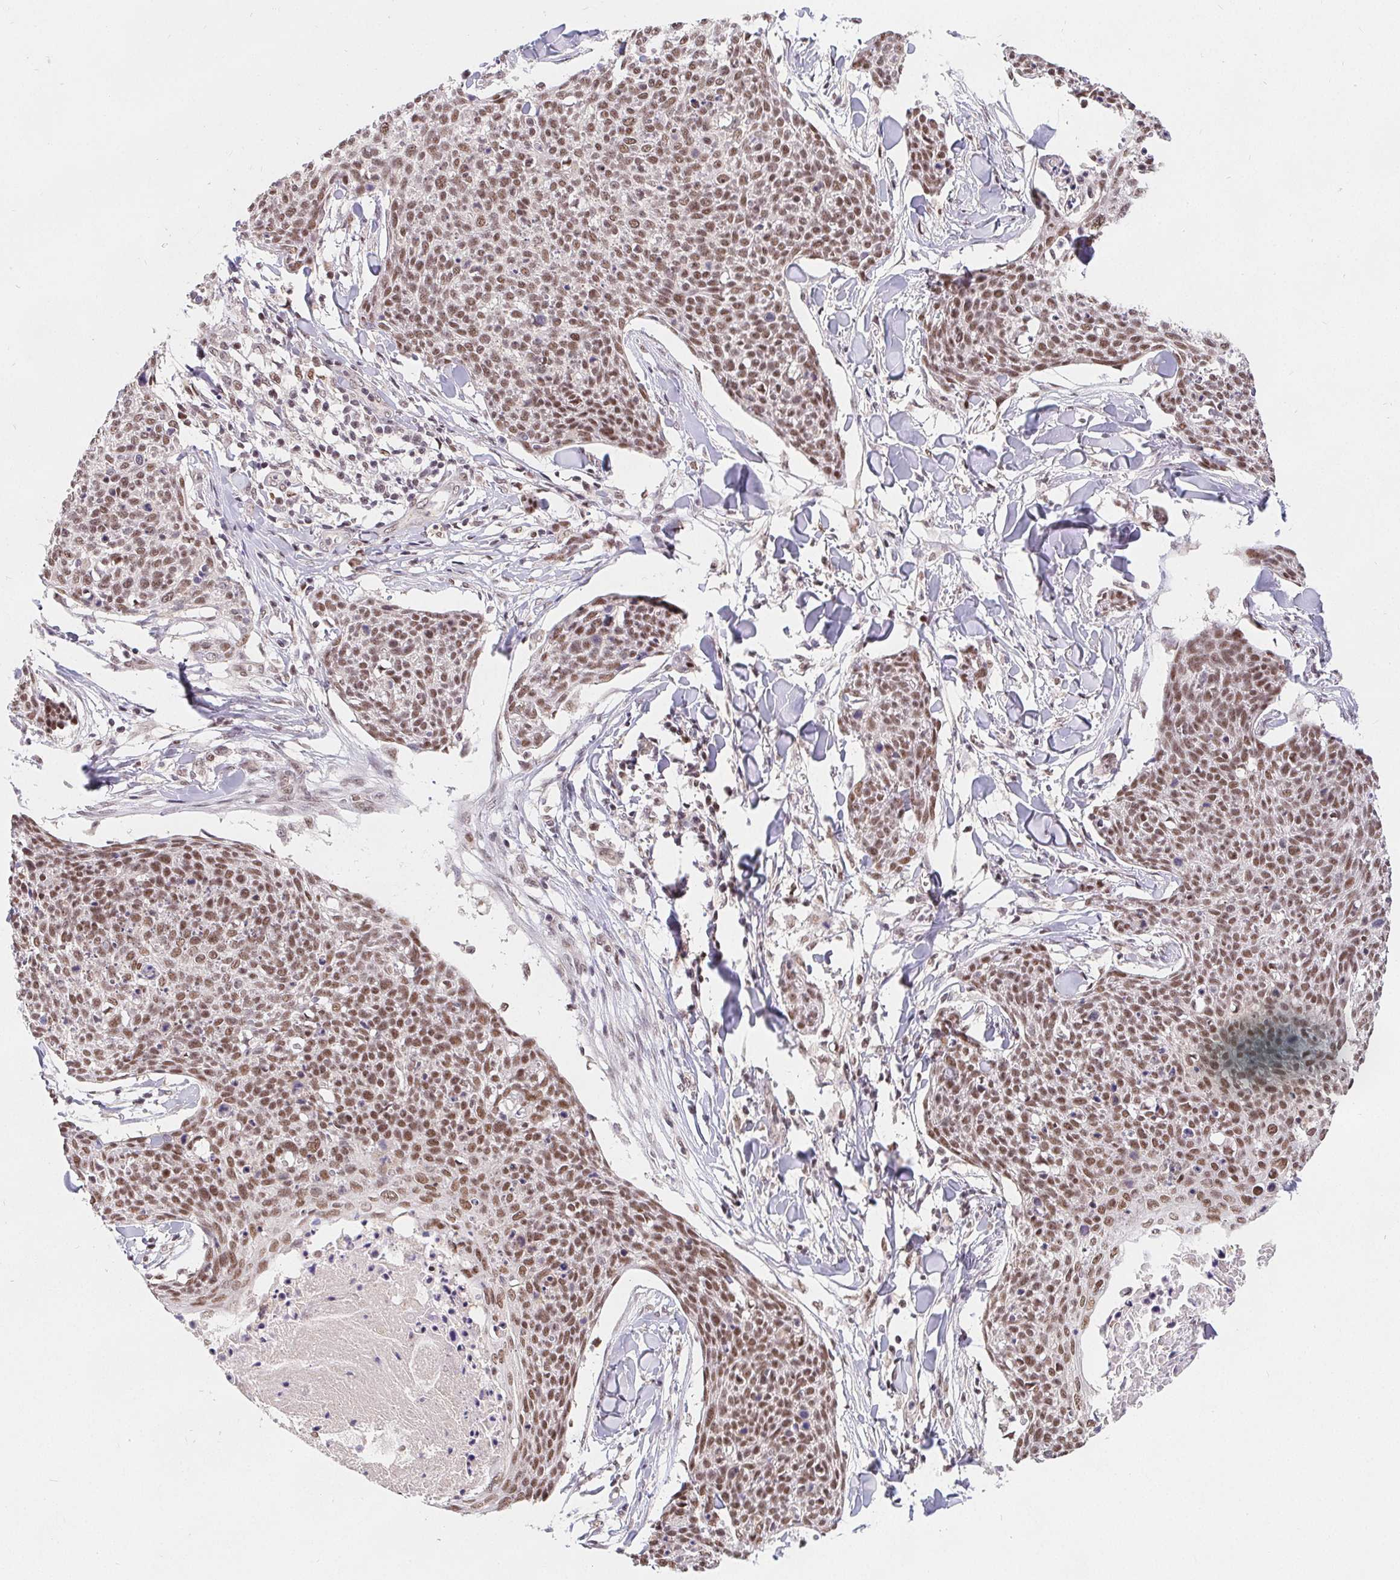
{"staining": {"intensity": "moderate", "quantity": ">75%", "location": "nuclear"}, "tissue": "skin cancer", "cell_type": "Tumor cells", "image_type": "cancer", "snomed": [{"axis": "morphology", "description": "Squamous cell carcinoma, NOS"}, {"axis": "topography", "description": "Skin"}, {"axis": "topography", "description": "Vulva"}], "caption": "An image of human squamous cell carcinoma (skin) stained for a protein displays moderate nuclear brown staining in tumor cells.", "gene": "POU2F1", "patient": {"sex": "female", "age": 75}}